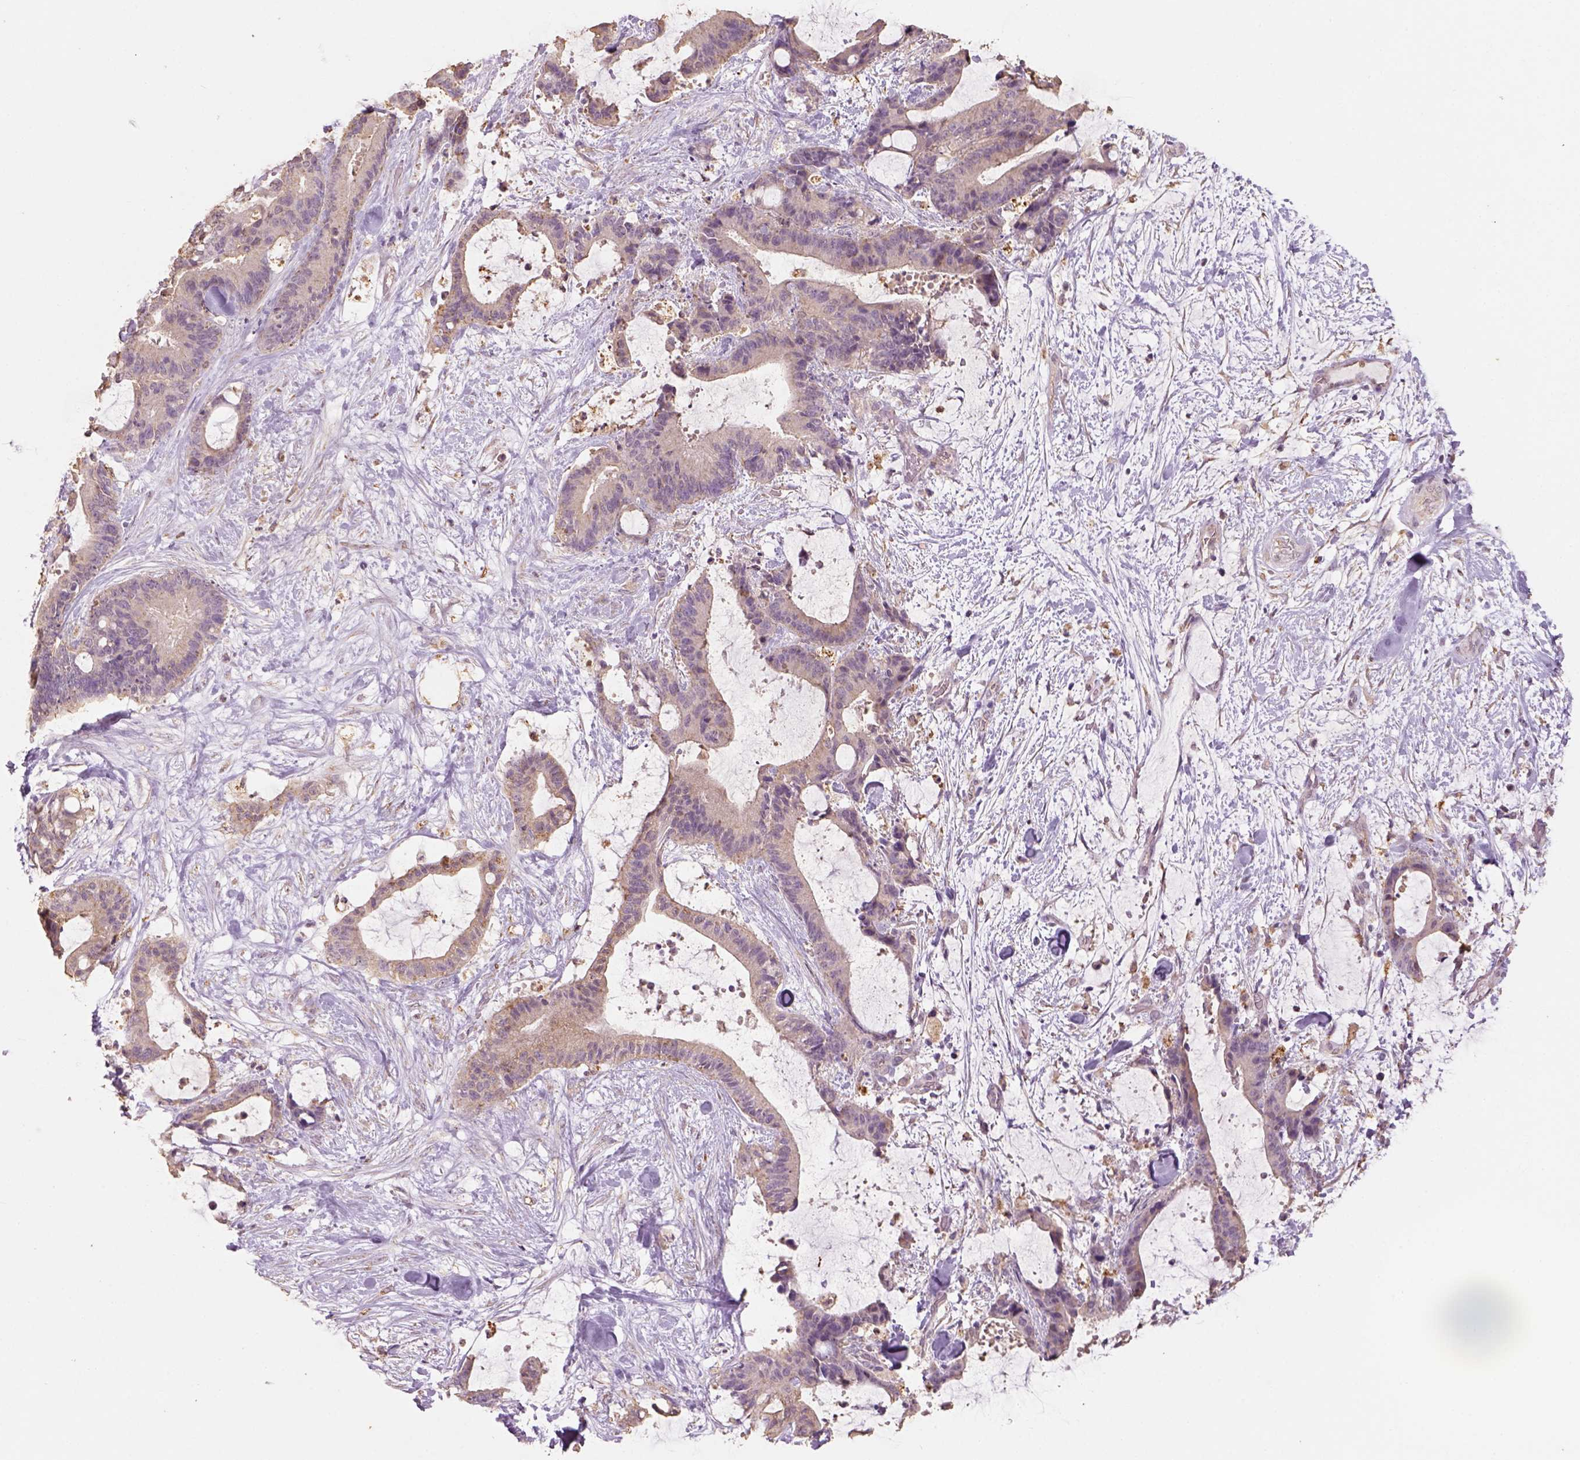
{"staining": {"intensity": "negative", "quantity": "none", "location": "none"}, "tissue": "liver cancer", "cell_type": "Tumor cells", "image_type": "cancer", "snomed": [{"axis": "morphology", "description": "Cholangiocarcinoma"}, {"axis": "topography", "description": "Liver"}], "caption": "Immunohistochemical staining of liver cholangiocarcinoma displays no significant positivity in tumor cells.", "gene": "AP2B1", "patient": {"sex": "female", "age": 73}}